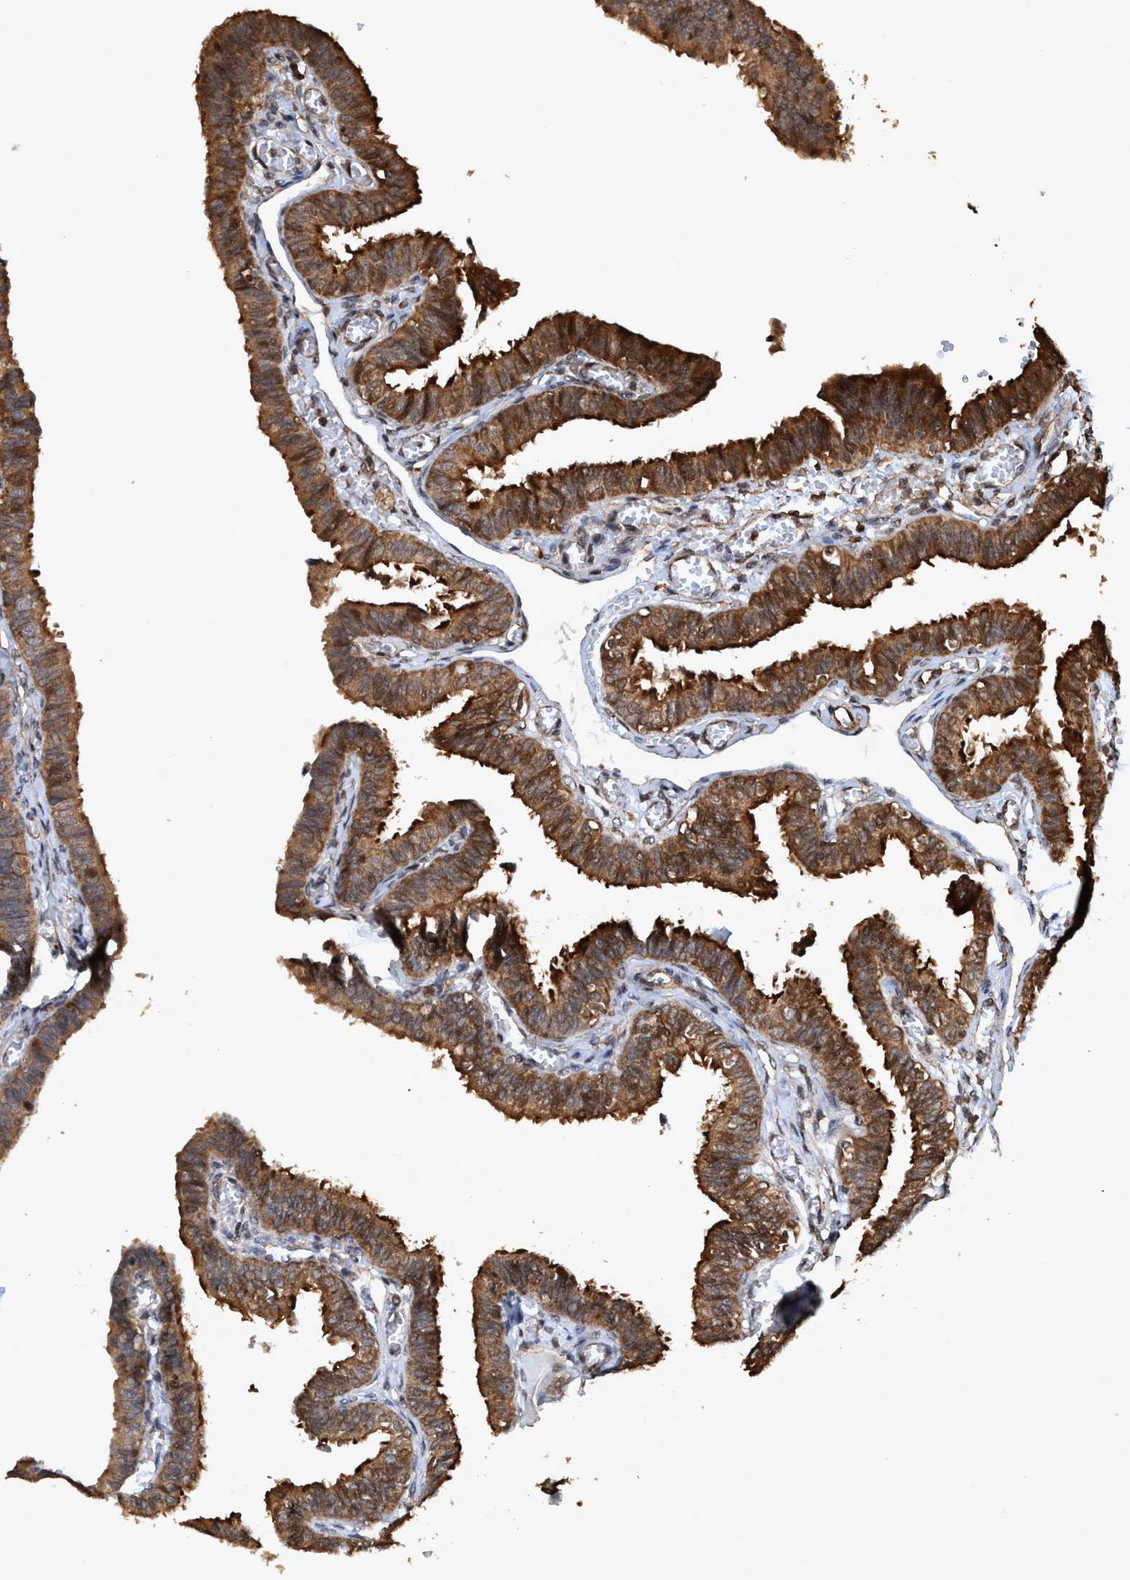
{"staining": {"intensity": "strong", "quantity": ">75%", "location": "cytoplasmic/membranous,nuclear"}, "tissue": "fallopian tube", "cell_type": "Glandular cells", "image_type": "normal", "snomed": [{"axis": "morphology", "description": "Normal tissue, NOS"}, {"axis": "topography", "description": "Fallopian tube"}], "caption": "Immunohistochemistry (IHC) micrograph of unremarkable fallopian tube stained for a protein (brown), which reveals high levels of strong cytoplasmic/membranous,nuclear positivity in about >75% of glandular cells.", "gene": "TRPC7", "patient": {"sex": "female", "age": 46}}